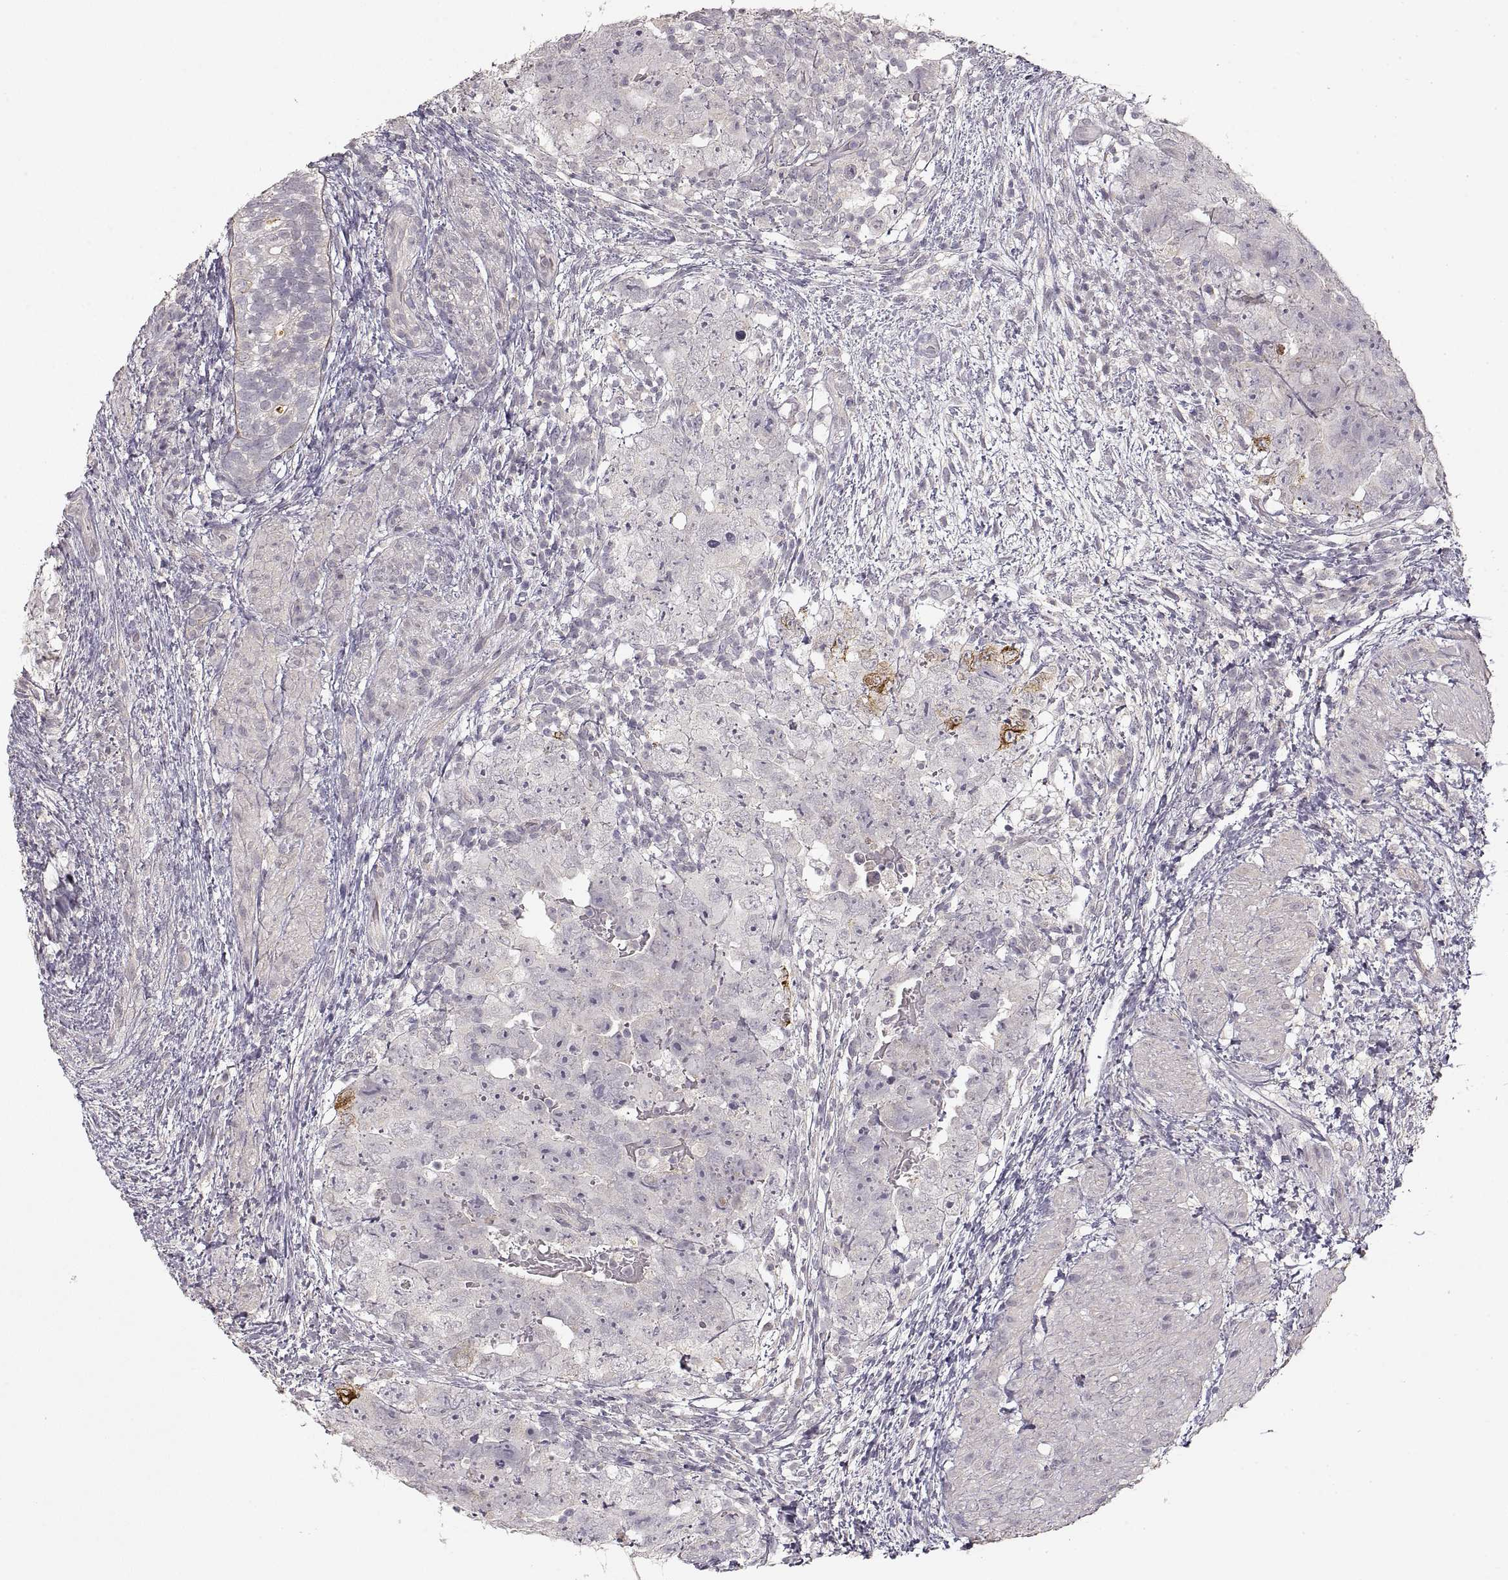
{"staining": {"intensity": "negative", "quantity": "none", "location": "none"}, "tissue": "testis cancer", "cell_type": "Tumor cells", "image_type": "cancer", "snomed": [{"axis": "morphology", "description": "Normal tissue, NOS"}, {"axis": "morphology", "description": "Carcinoma, Embryonal, NOS"}, {"axis": "topography", "description": "Testis"}, {"axis": "topography", "description": "Epididymis"}], "caption": "DAB (3,3'-diaminobenzidine) immunohistochemical staining of human testis embryonal carcinoma exhibits no significant positivity in tumor cells.", "gene": "LAMC2", "patient": {"sex": "male", "age": 24}}